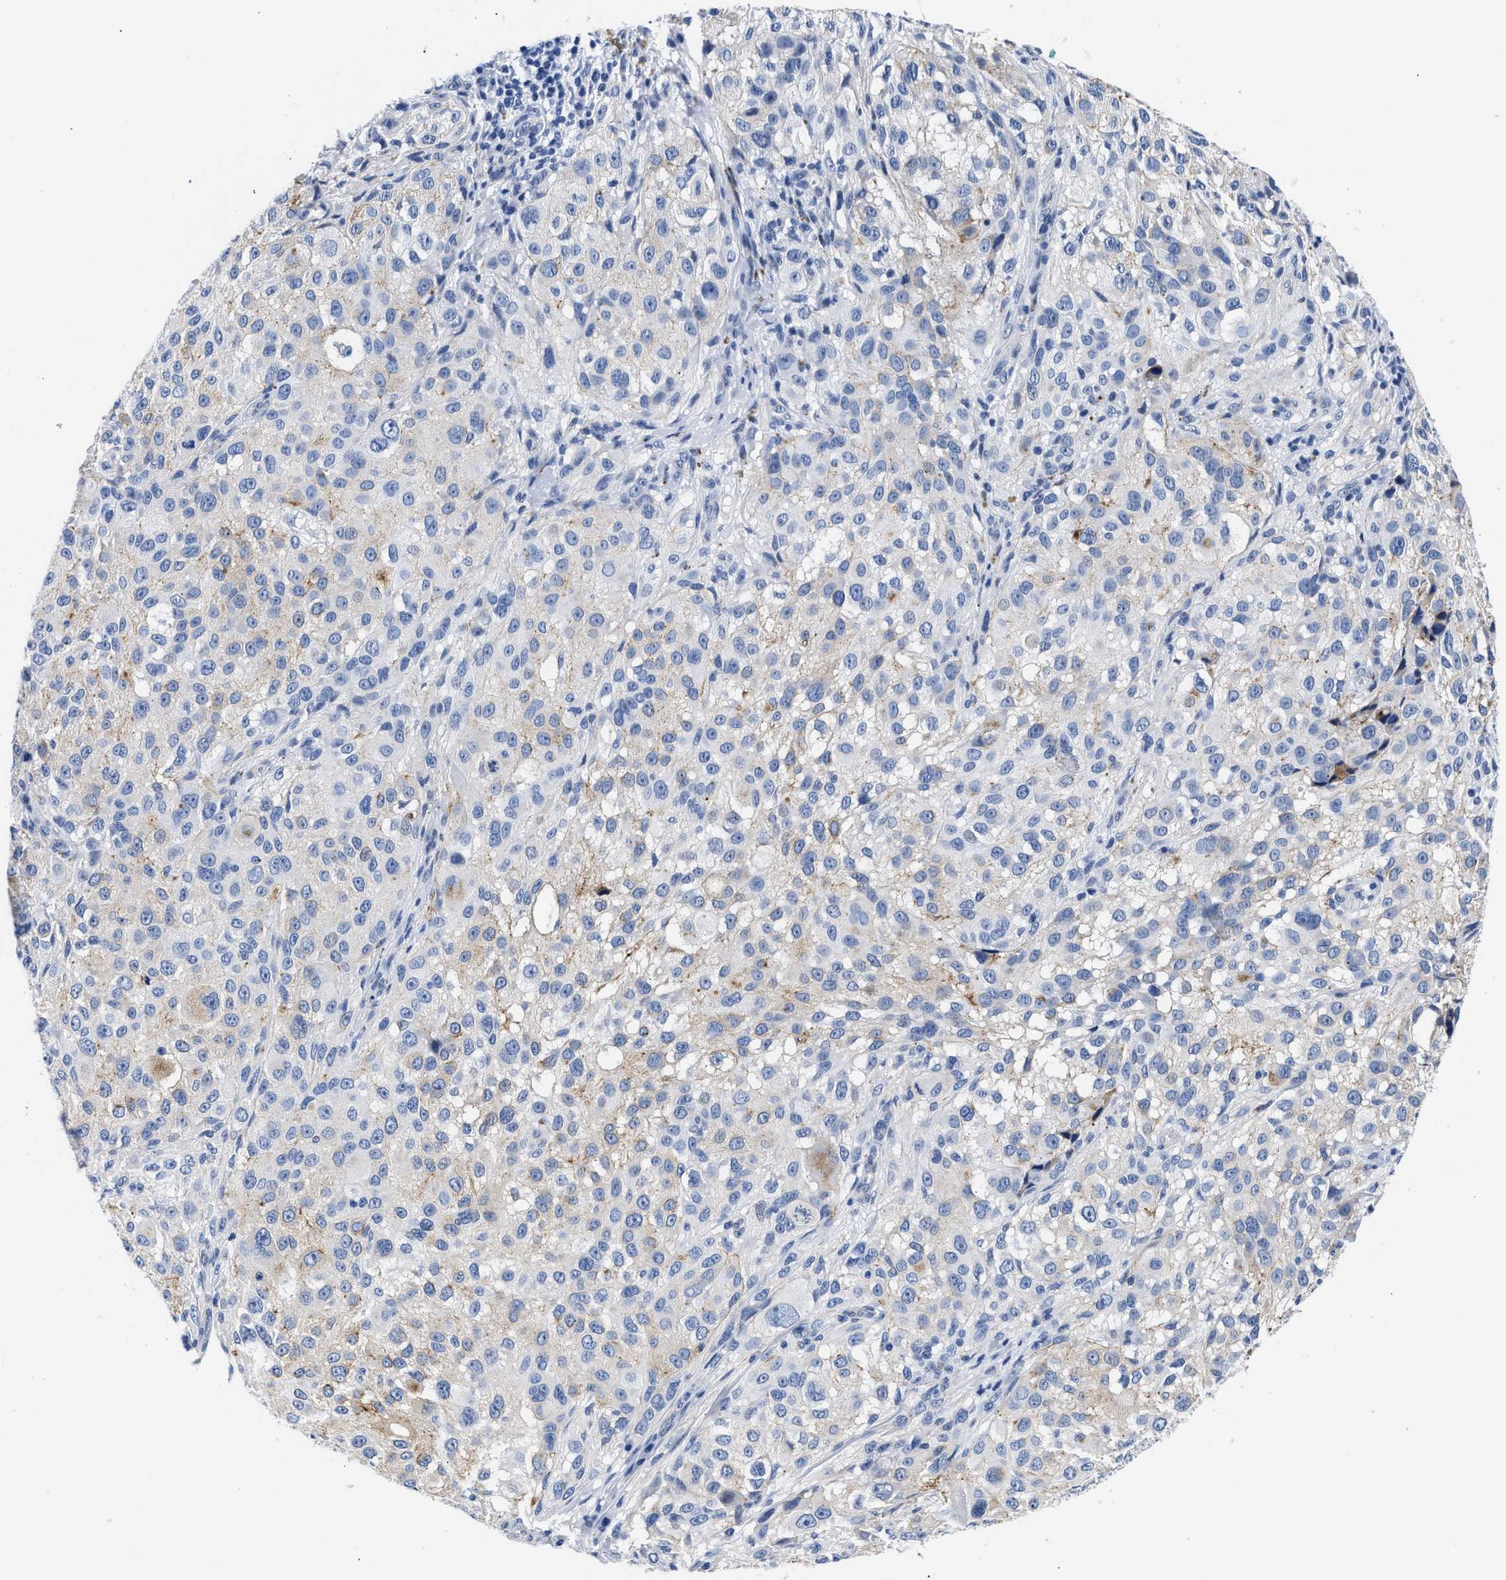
{"staining": {"intensity": "weak", "quantity": "<25%", "location": "cytoplasmic/membranous"}, "tissue": "melanoma", "cell_type": "Tumor cells", "image_type": "cancer", "snomed": [{"axis": "morphology", "description": "Necrosis, NOS"}, {"axis": "morphology", "description": "Malignant melanoma, NOS"}, {"axis": "topography", "description": "Skin"}], "caption": "IHC histopathology image of human melanoma stained for a protein (brown), which shows no expression in tumor cells.", "gene": "TRIM29", "patient": {"sex": "female", "age": 87}}